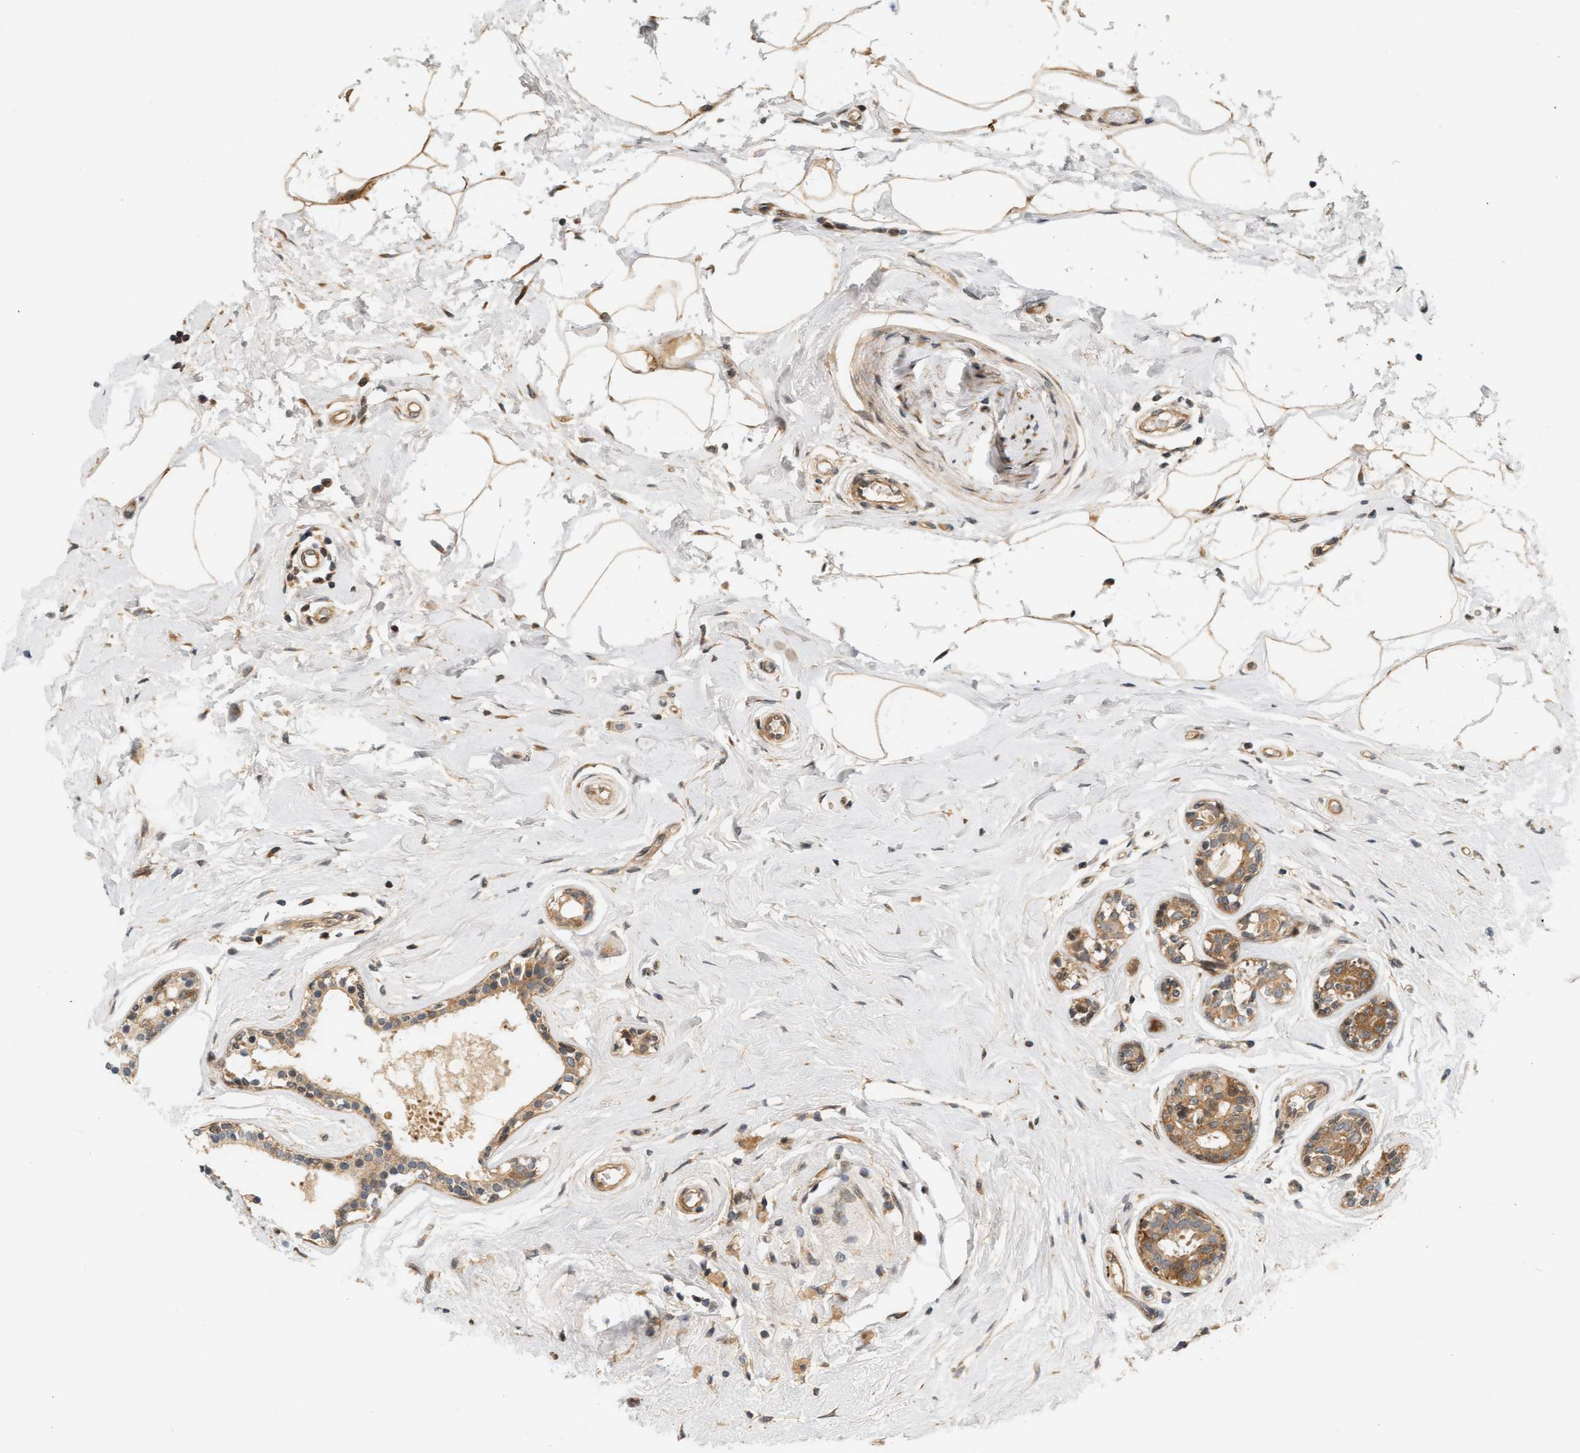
{"staining": {"intensity": "moderate", "quantity": ">75%", "location": "cytoplasmic/membranous"}, "tissue": "breast cancer", "cell_type": "Tumor cells", "image_type": "cancer", "snomed": [{"axis": "morphology", "description": "Duct carcinoma"}, {"axis": "topography", "description": "Breast"}], "caption": "A brown stain labels moderate cytoplasmic/membranous staining of a protein in breast cancer tumor cells.", "gene": "BAHCC1", "patient": {"sex": "female", "age": 55}}